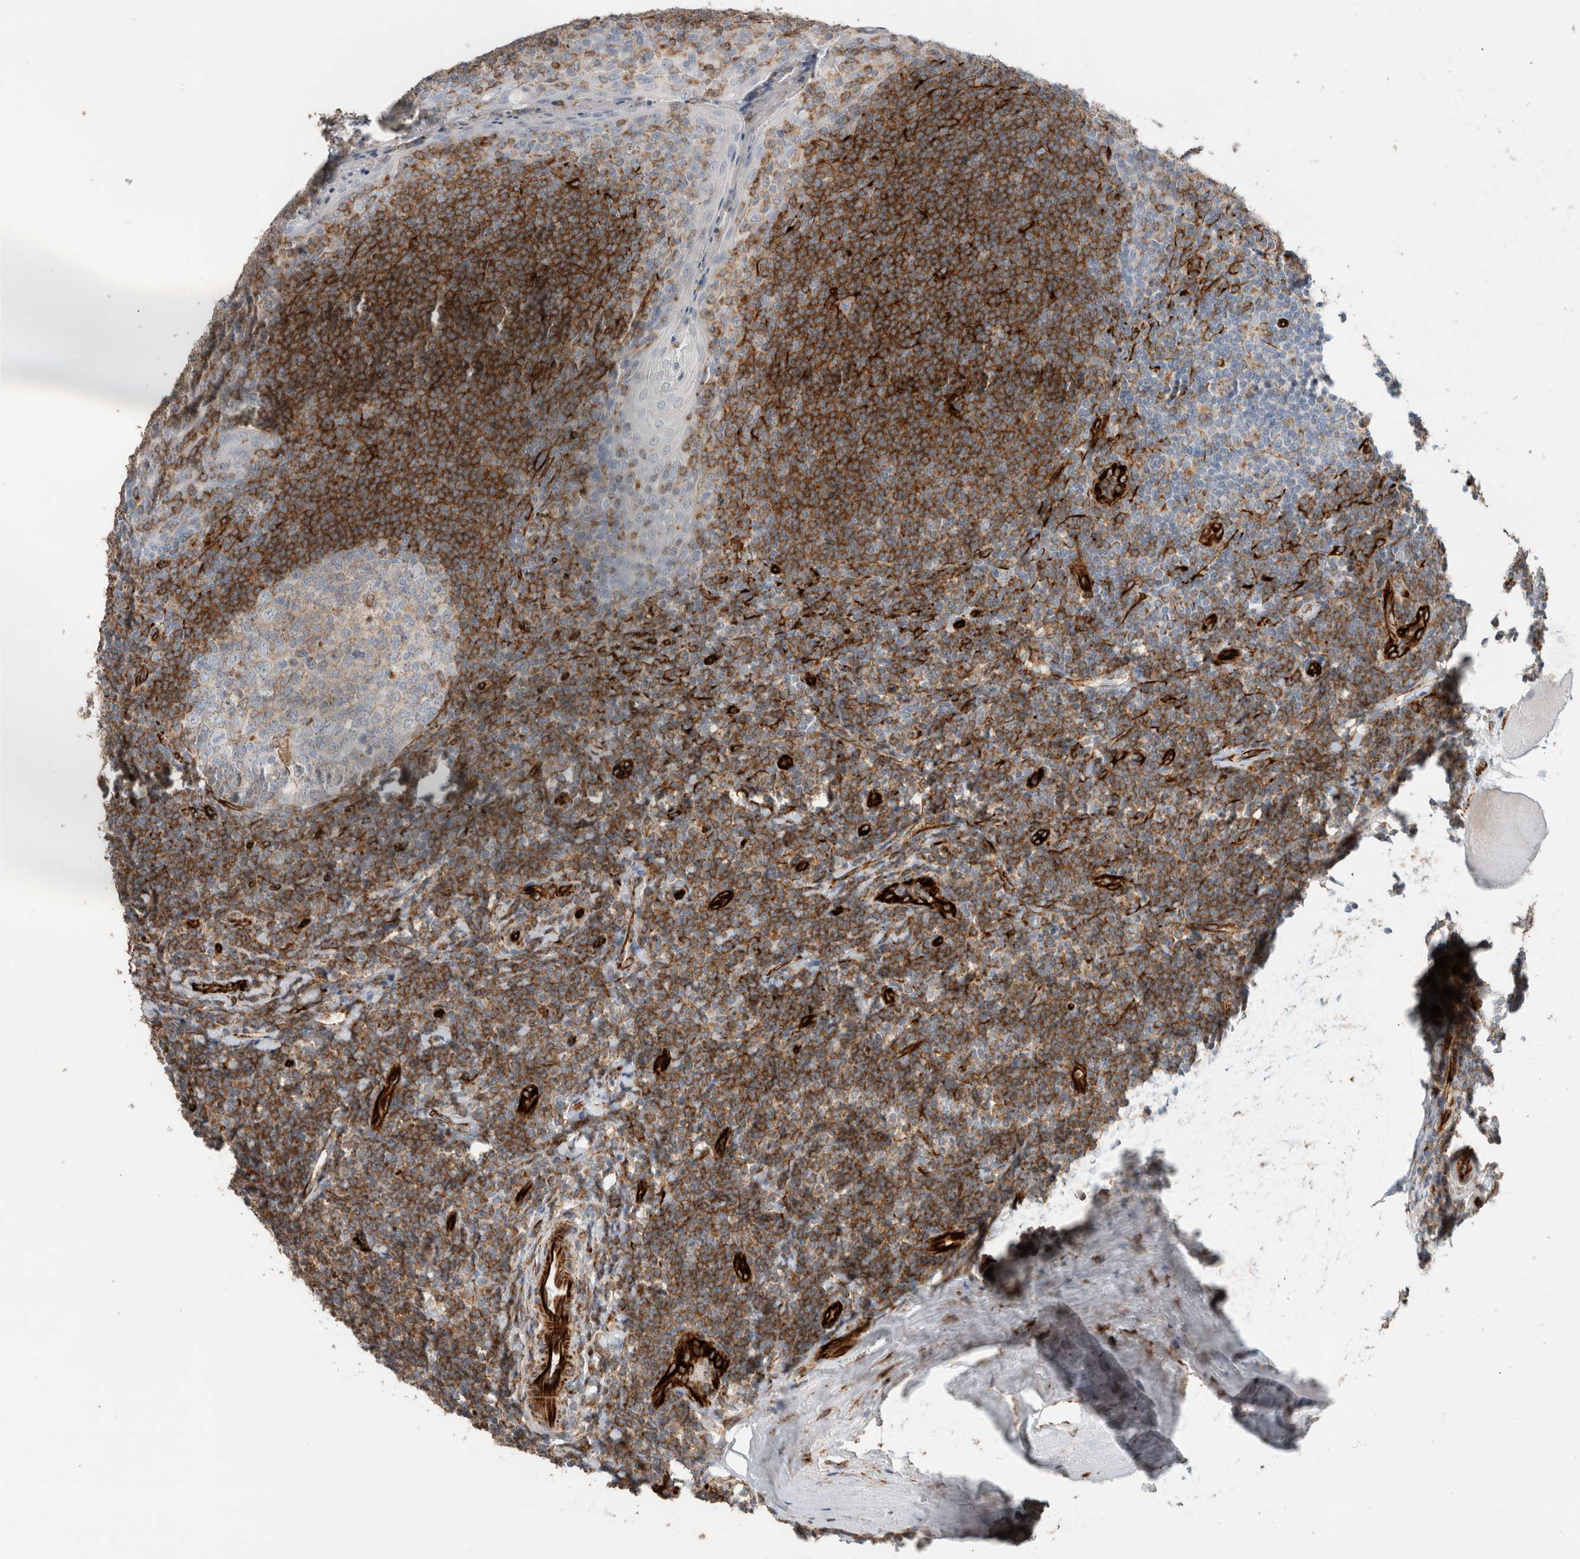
{"staining": {"intensity": "weak", "quantity": "<25%", "location": "cytoplasmic/membranous"}, "tissue": "tonsil", "cell_type": "Germinal center cells", "image_type": "normal", "snomed": [{"axis": "morphology", "description": "Normal tissue, NOS"}, {"axis": "topography", "description": "Tonsil"}], "caption": "Protein analysis of benign tonsil displays no significant positivity in germinal center cells.", "gene": "LY86", "patient": {"sex": "male", "age": 27}}